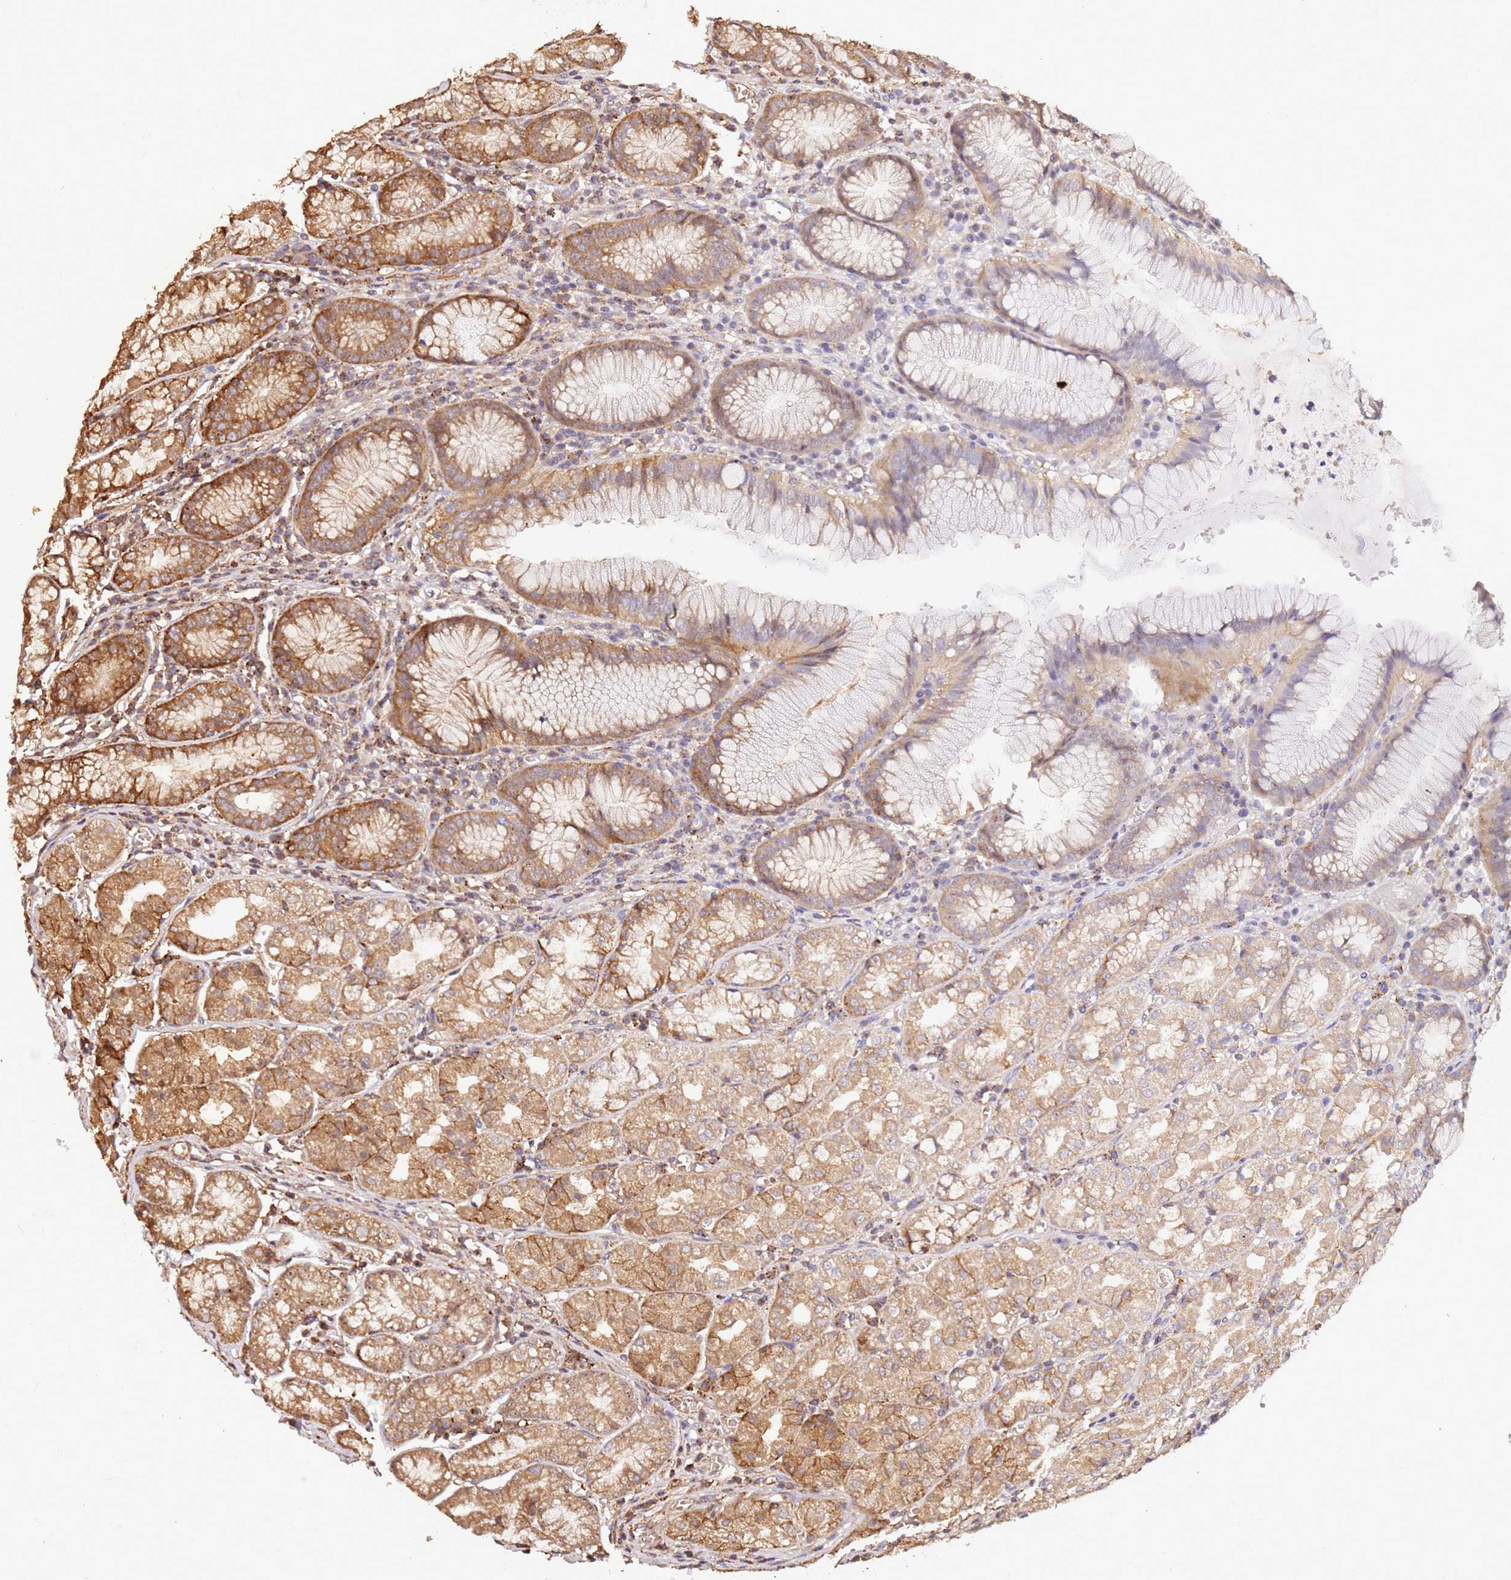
{"staining": {"intensity": "moderate", "quantity": ">75%", "location": "cytoplasmic/membranous"}, "tissue": "stomach", "cell_type": "Glandular cells", "image_type": "normal", "snomed": [{"axis": "morphology", "description": "Normal tissue, NOS"}, {"axis": "topography", "description": "Stomach"}], "caption": "Stomach stained for a protein (brown) demonstrates moderate cytoplasmic/membranous positive expression in approximately >75% of glandular cells.", "gene": "DVL3", "patient": {"sex": "male", "age": 55}}